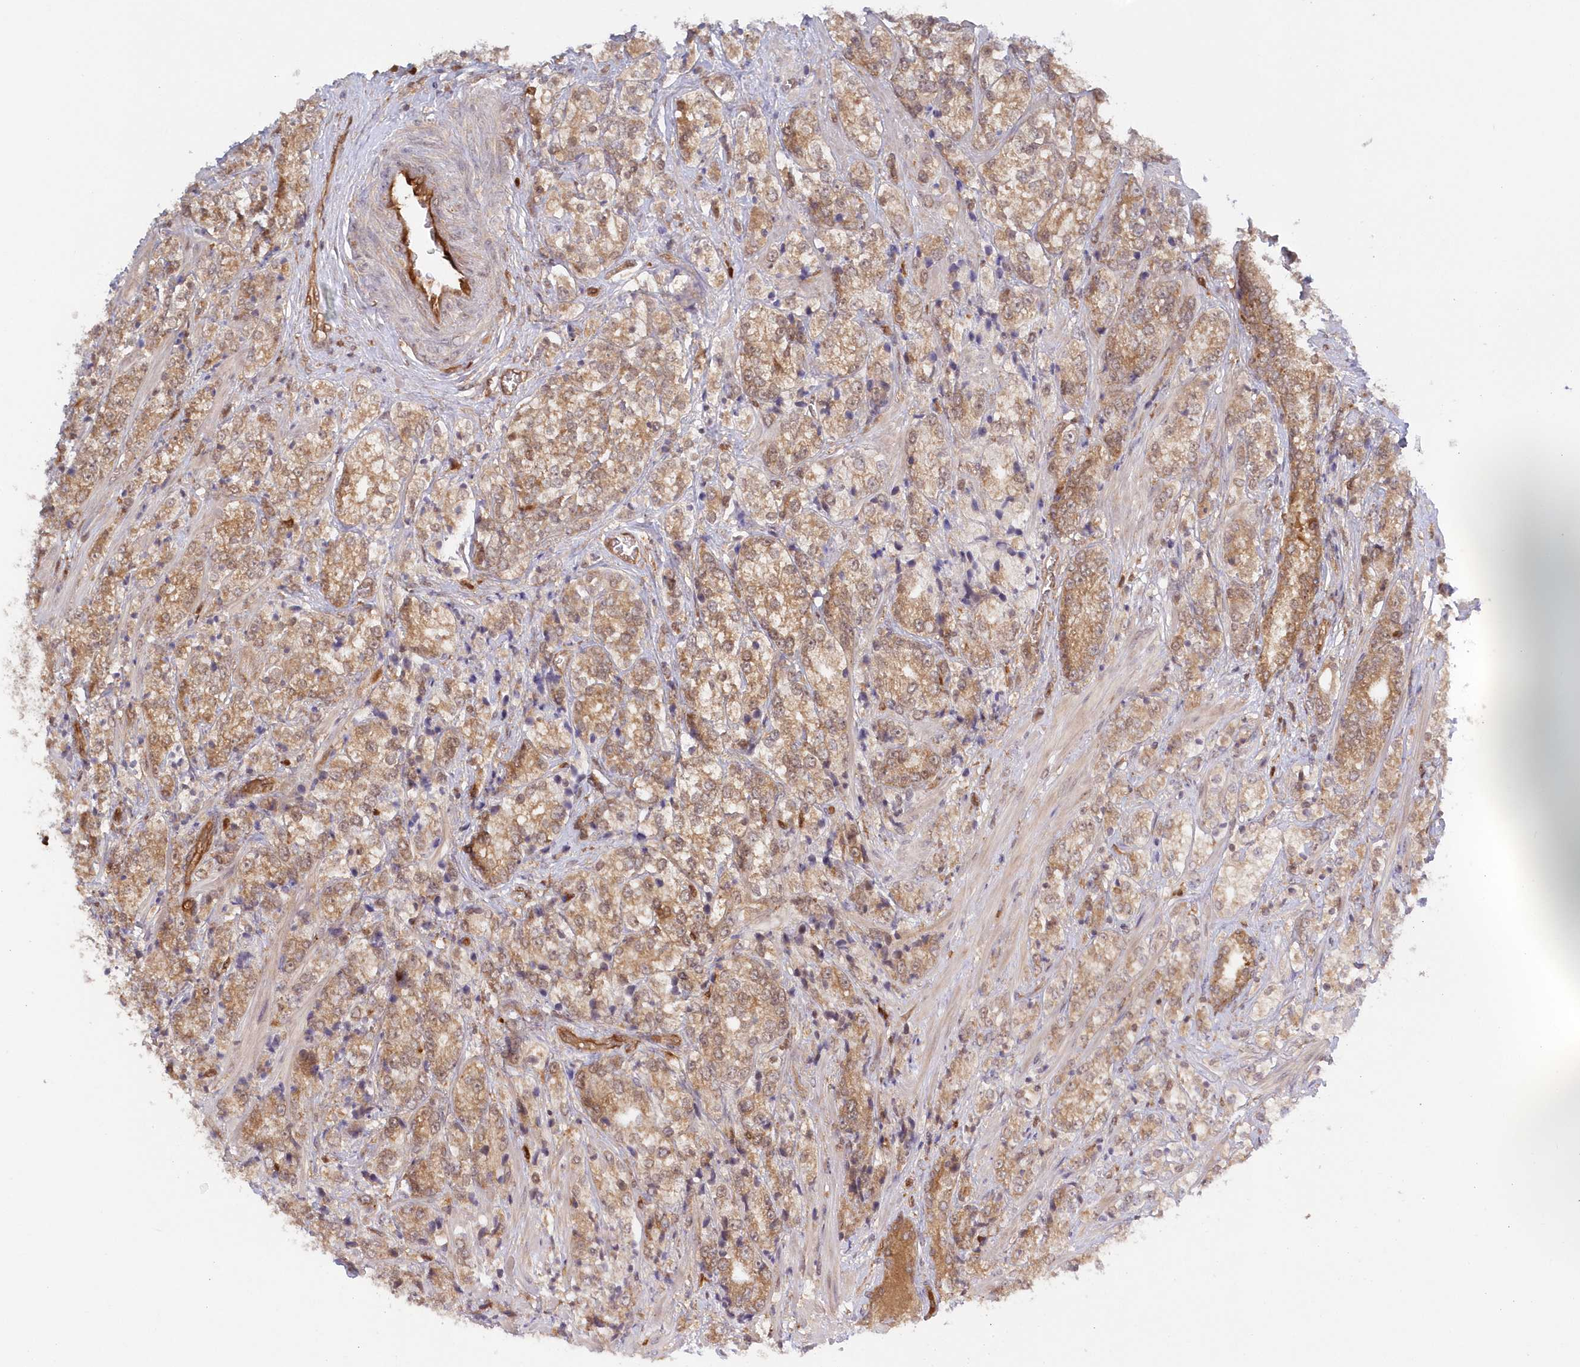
{"staining": {"intensity": "moderate", "quantity": ">75%", "location": "cytoplasmic/membranous"}, "tissue": "prostate cancer", "cell_type": "Tumor cells", "image_type": "cancer", "snomed": [{"axis": "morphology", "description": "Adenocarcinoma, High grade"}, {"axis": "topography", "description": "Prostate"}], "caption": "High-grade adenocarcinoma (prostate) stained for a protein shows moderate cytoplasmic/membranous positivity in tumor cells. (brown staining indicates protein expression, while blue staining denotes nuclei).", "gene": "GBE1", "patient": {"sex": "male", "age": 69}}